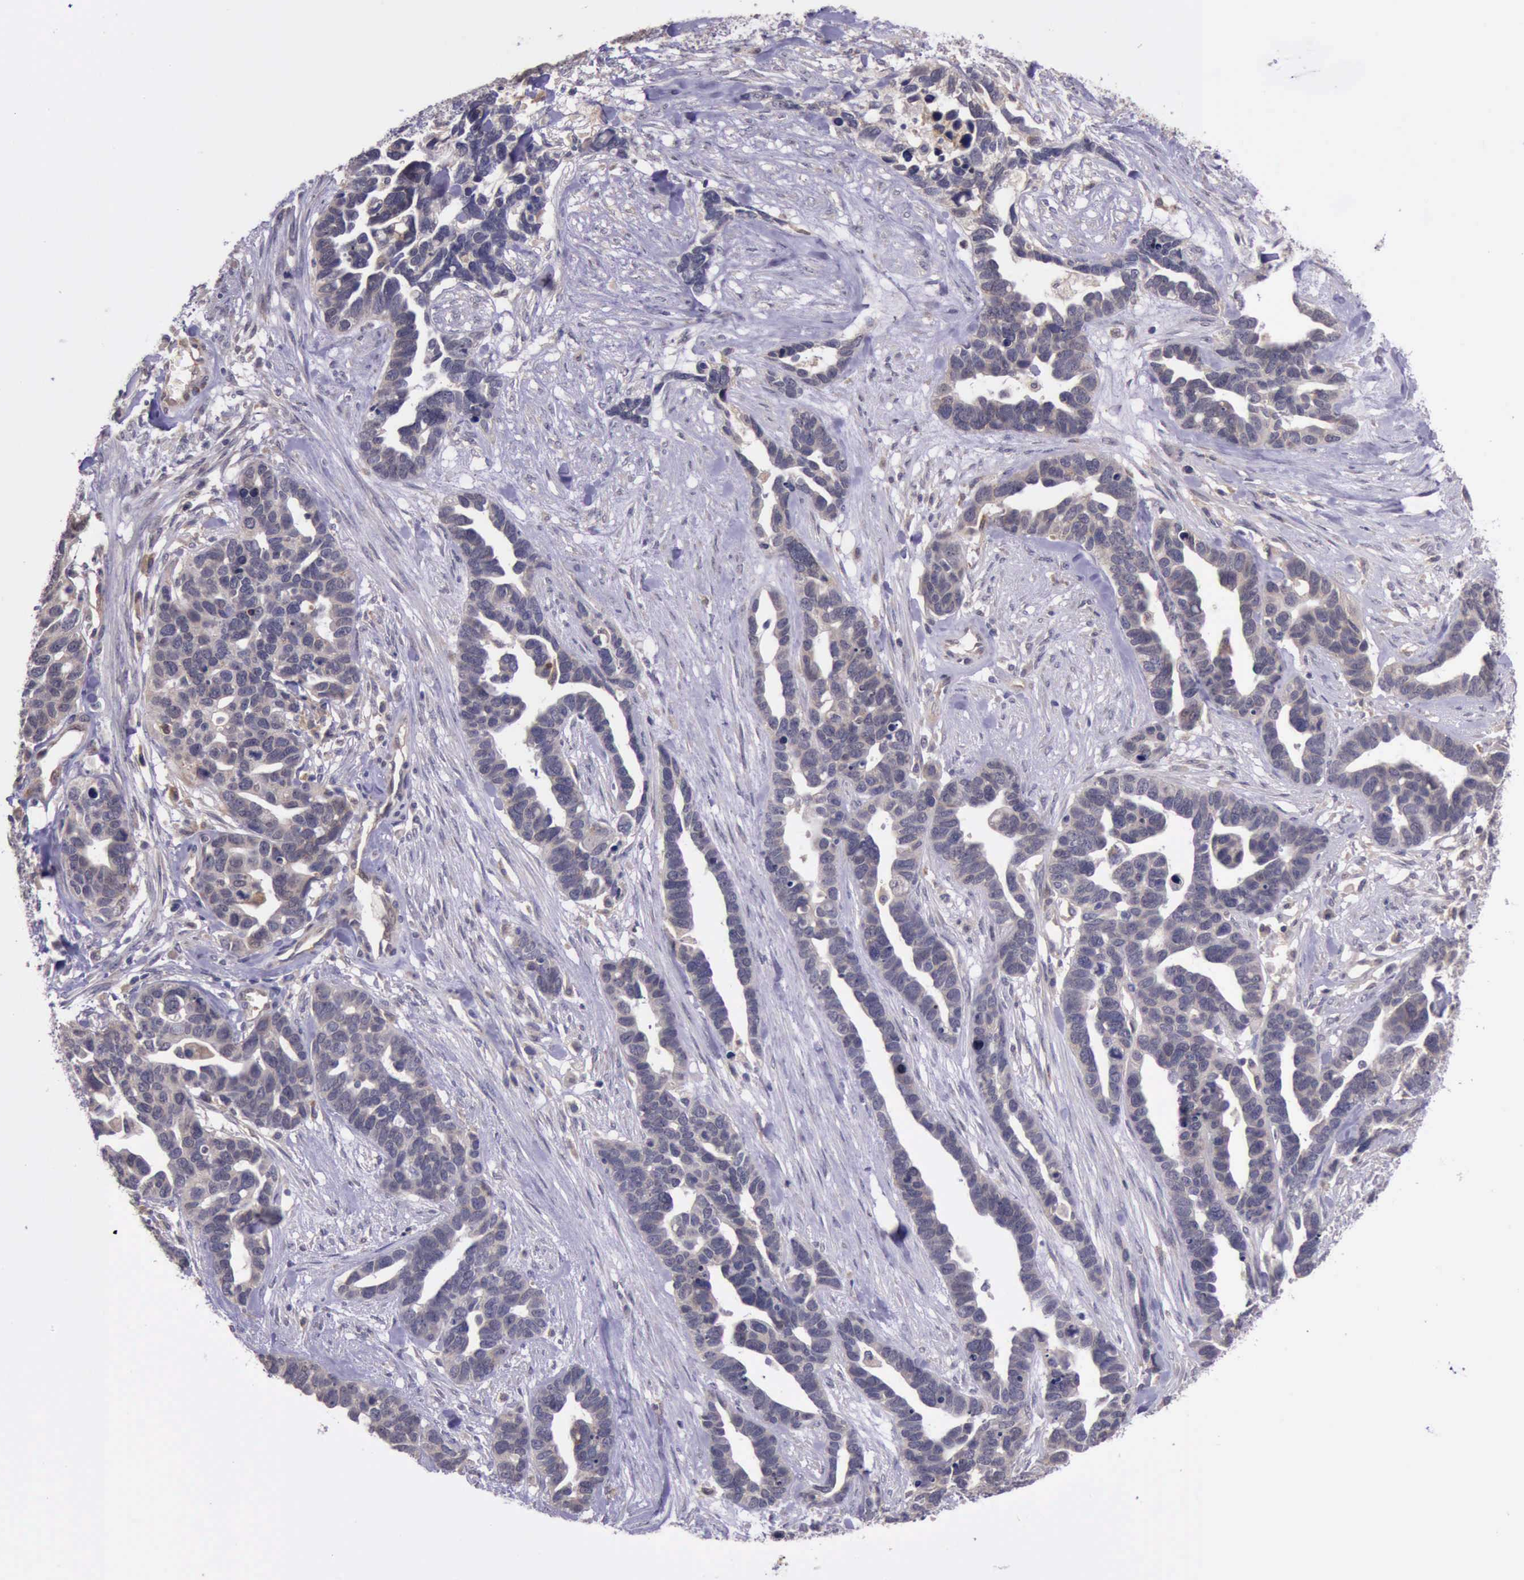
{"staining": {"intensity": "weak", "quantity": ">75%", "location": "cytoplasmic/membranous"}, "tissue": "ovarian cancer", "cell_type": "Tumor cells", "image_type": "cancer", "snomed": [{"axis": "morphology", "description": "Cystadenocarcinoma, serous, NOS"}, {"axis": "topography", "description": "Ovary"}], "caption": "DAB (3,3'-diaminobenzidine) immunohistochemical staining of ovarian serous cystadenocarcinoma displays weak cytoplasmic/membranous protein positivity in approximately >75% of tumor cells.", "gene": "PLEK2", "patient": {"sex": "female", "age": 54}}